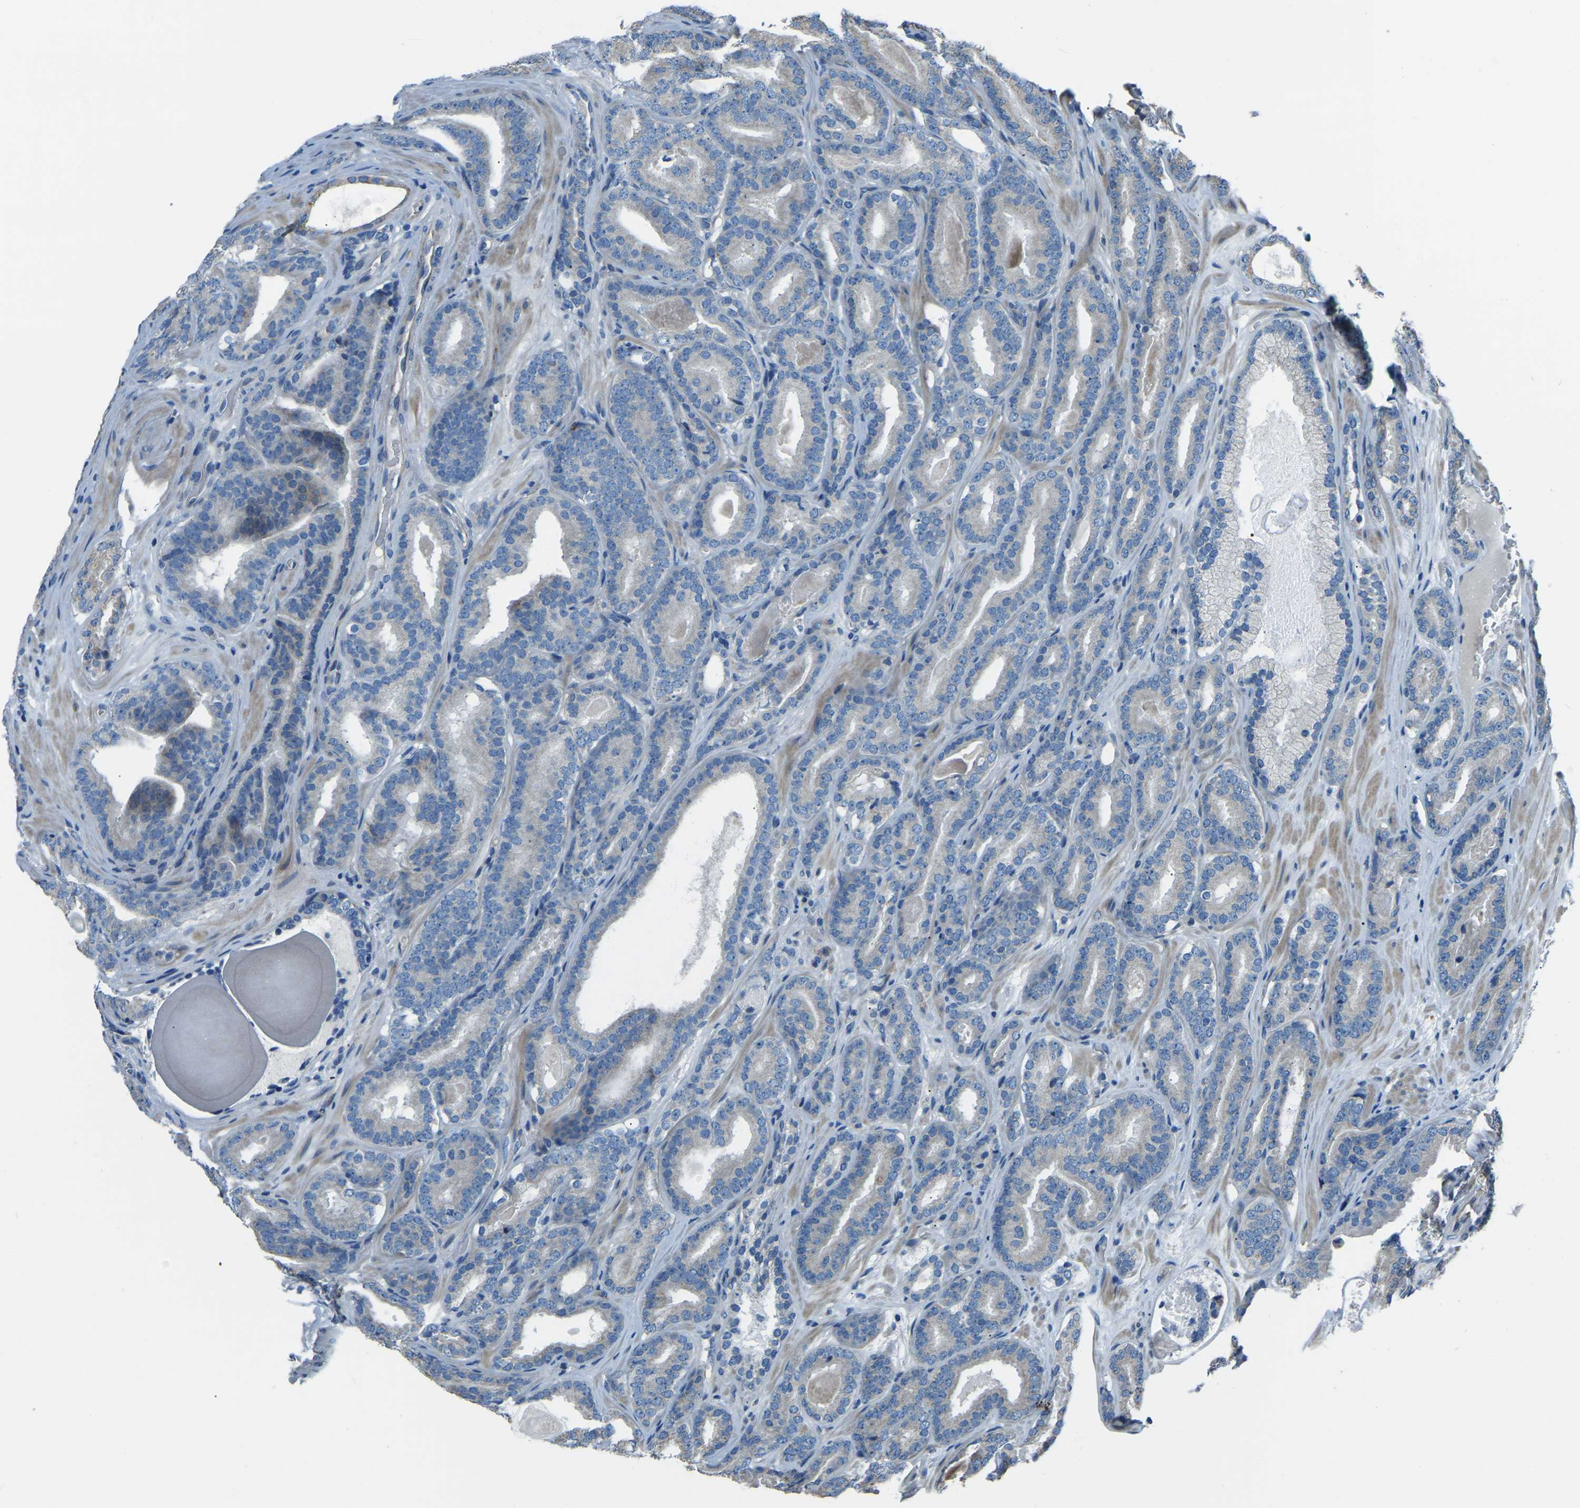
{"staining": {"intensity": "negative", "quantity": "none", "location": "none"}, "tissue": "prostate cancer", "cell_type": "Tumor cells", "image_type": "cancer", "snomed": [{"axis": "morphology", "description": "Adenocarcinoma, High grade"}, {"axis": "topography", "description": "Prostate"}], "caption": "High-grade adenocarcinoma (prostate) was stained to show a protein in brown. There is no significant expression in tumor cells.", "gene": "COL3A1", "patient": {"sex": "male", "age": 60}}